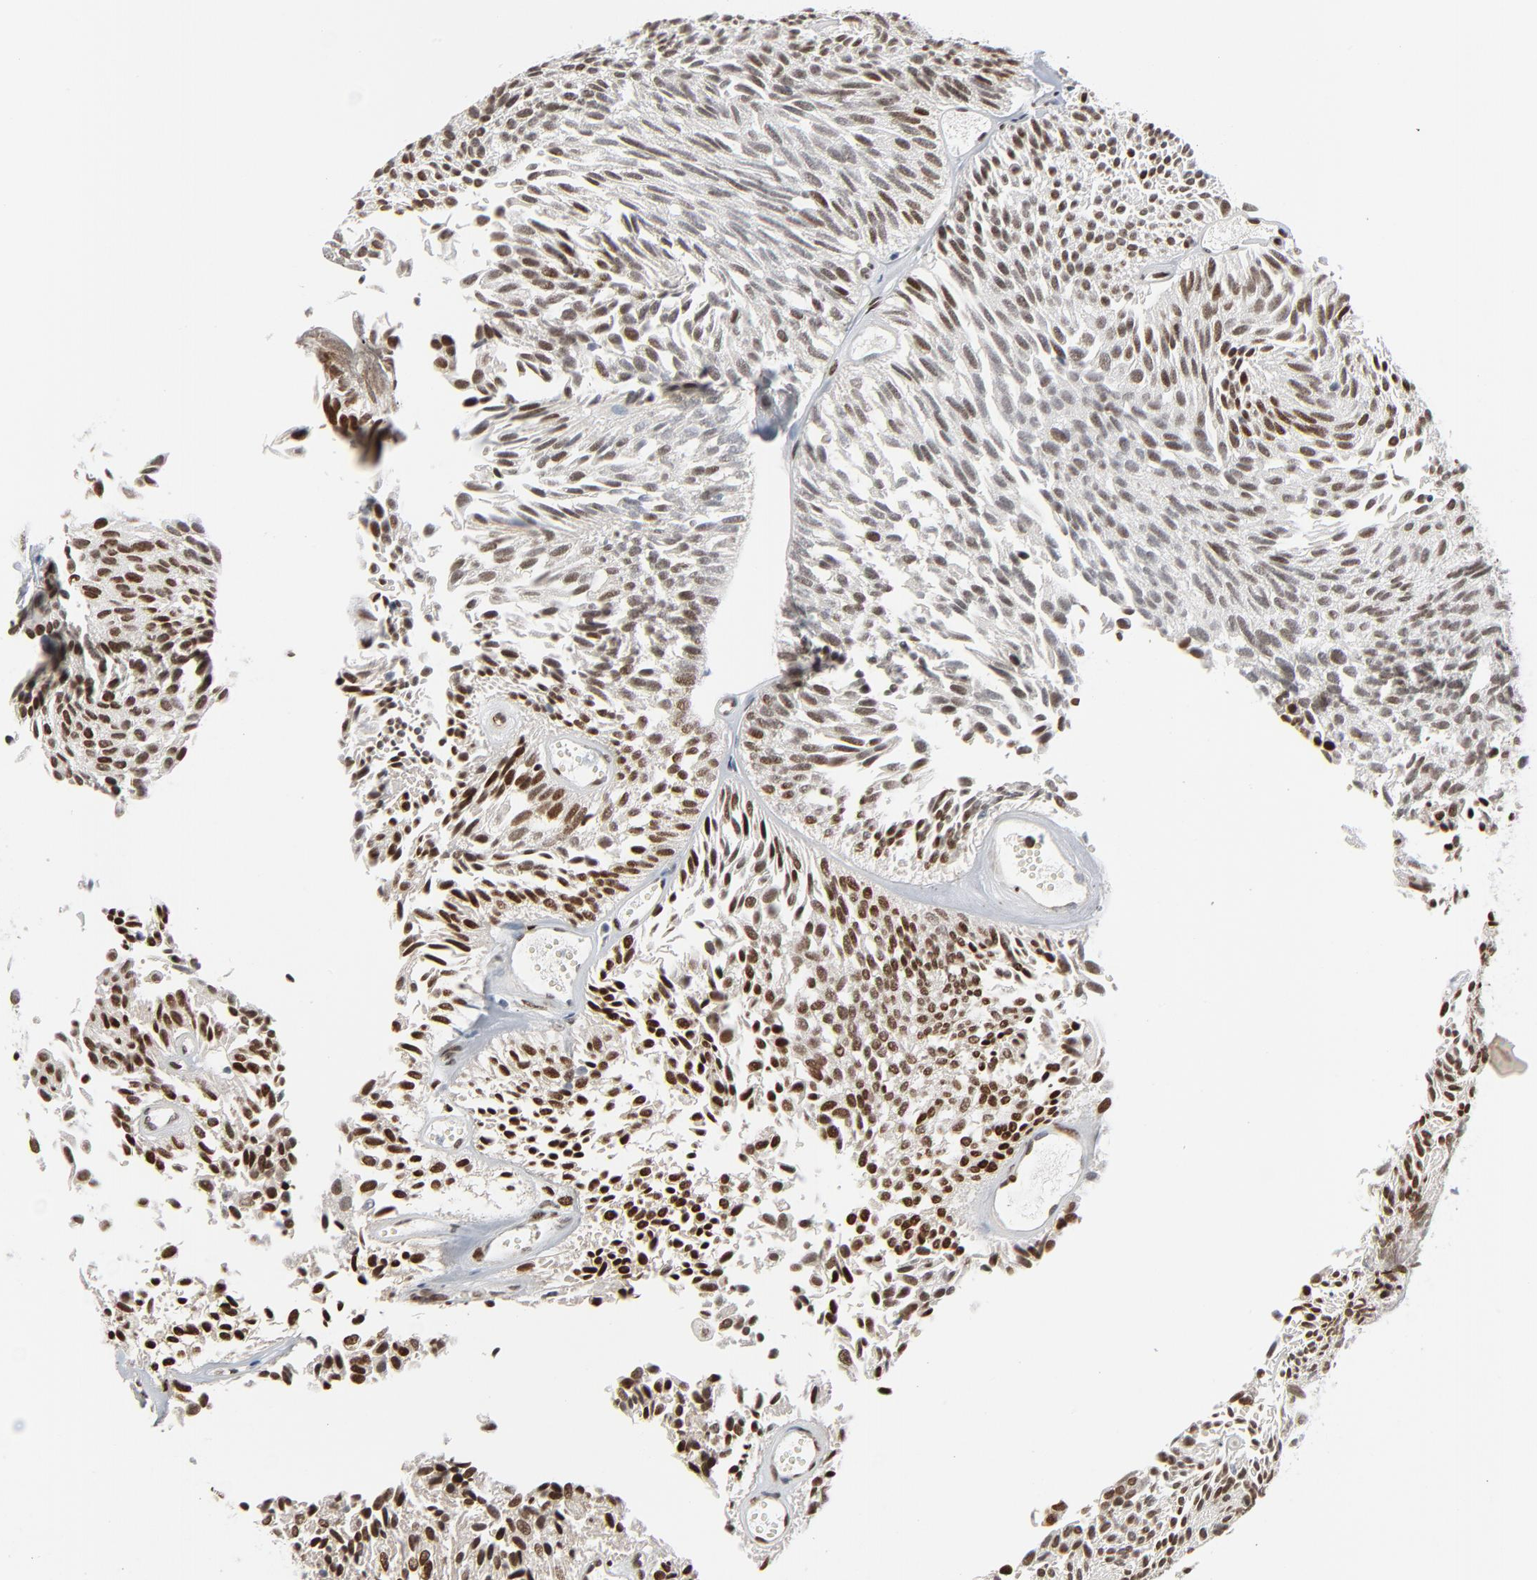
{"staining": {"intensity": "strong", "quantity": ">75%", "location": "nuclear"}, "tissue": "urothelial cancer", "cell_type": "Tumor cells", "image_type": "cancer", "snomed": [{"axis": "morphology", "description": "Urothelial carcinoma, Low grade"}, {"axis": "topography", "description": "Urinary bladder"}], "caption": "This is a photomicrograph of immunohistochemistry staining of low-grade urothelial carcinoma, which shows strong expression in the nuclear of tumor cells.", "gene": "CUX1", "patient": {"sex": "male", "age": 76}}